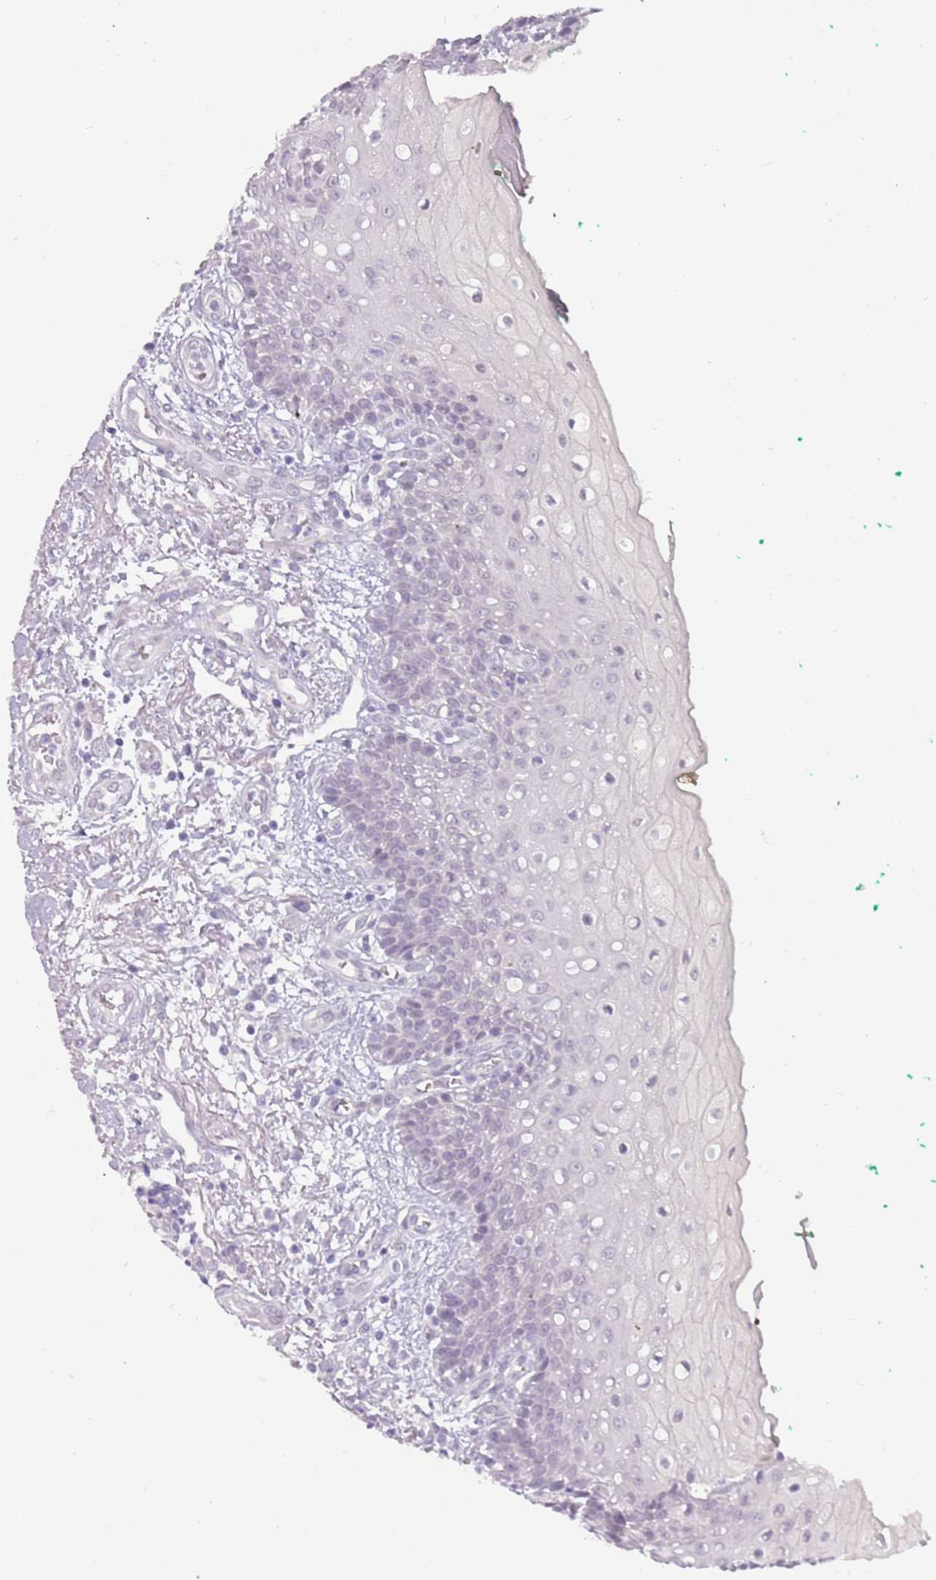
{"staining": {"intensity": "negative", "quantity": "none", "location": "none"}, "tissue": "oral mucosa", "cell_type": "Squamous epithelial cells", "image_type": "normal", "snomed": [{"axis": "morphology", "description": "Normal tissue, NOS"}, {"axis": "morphology", "description": "Squamous cell carcinoma, NOS"}, {"axis": "topography", "description": "Oral tissue"}, {"axis": "topography", "description": "Tounge, NOS"}, {"axis": "topography", "description": "Head-Neck"}], "caption": "Immunohistochemical staining of unremarkable oral mucosa reveals no significant positivity in squamous epithelial cells. The staining was performed using DAB to visualize the protein expression in brown, while the nuclei were stained in blue with hematoxylin (Magnification: 20x).", "gene": "RFX2", "patient": {"sex": "male", "age": 79}}